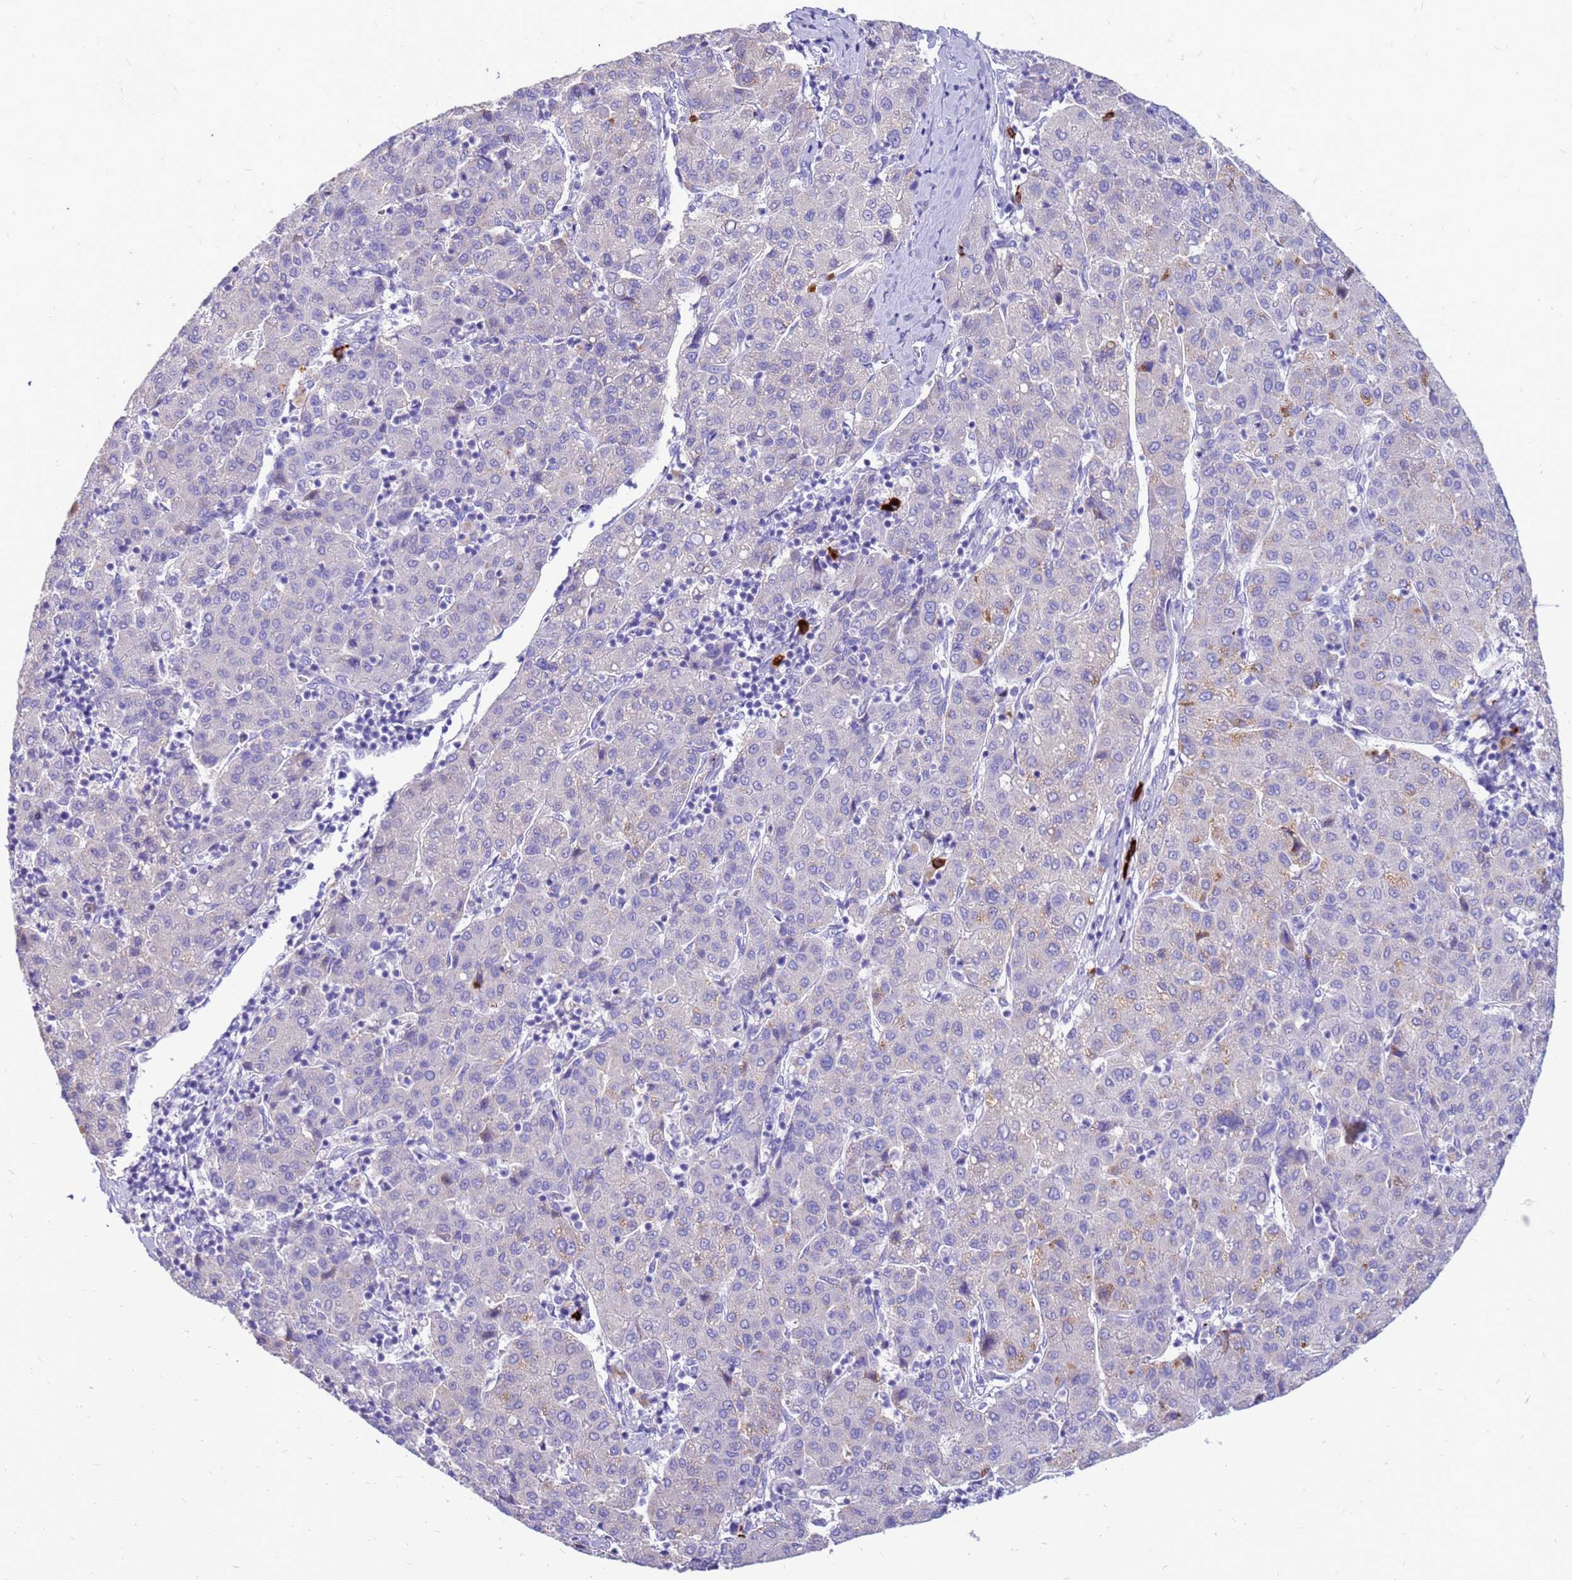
{"staining": {"intensity": "moderate", "quantity": "<25%", "location": "cytoplasmic/membranous"}, "tissue": "liver cancer", "cell_type": "Tumor cells", "image_type": "cancer", "snomed": [{"axis": "morphology", "description": "Carcinoma, Hepatocellular, NOS"}, {"axis": "topography", "description": "Liver"}], "caption": "The immunohistochemical stain labels moderate cytoplasmic/membranous expression in tumor cells of hepatocellular carcinoma (liver) tissue. (Stains: DAB in brown, nuclei in blue, Microscopy: brightfield microscopy at high magnification).", "gene": "PDE10A", "patient": {"sex": "male", "age": 65}}